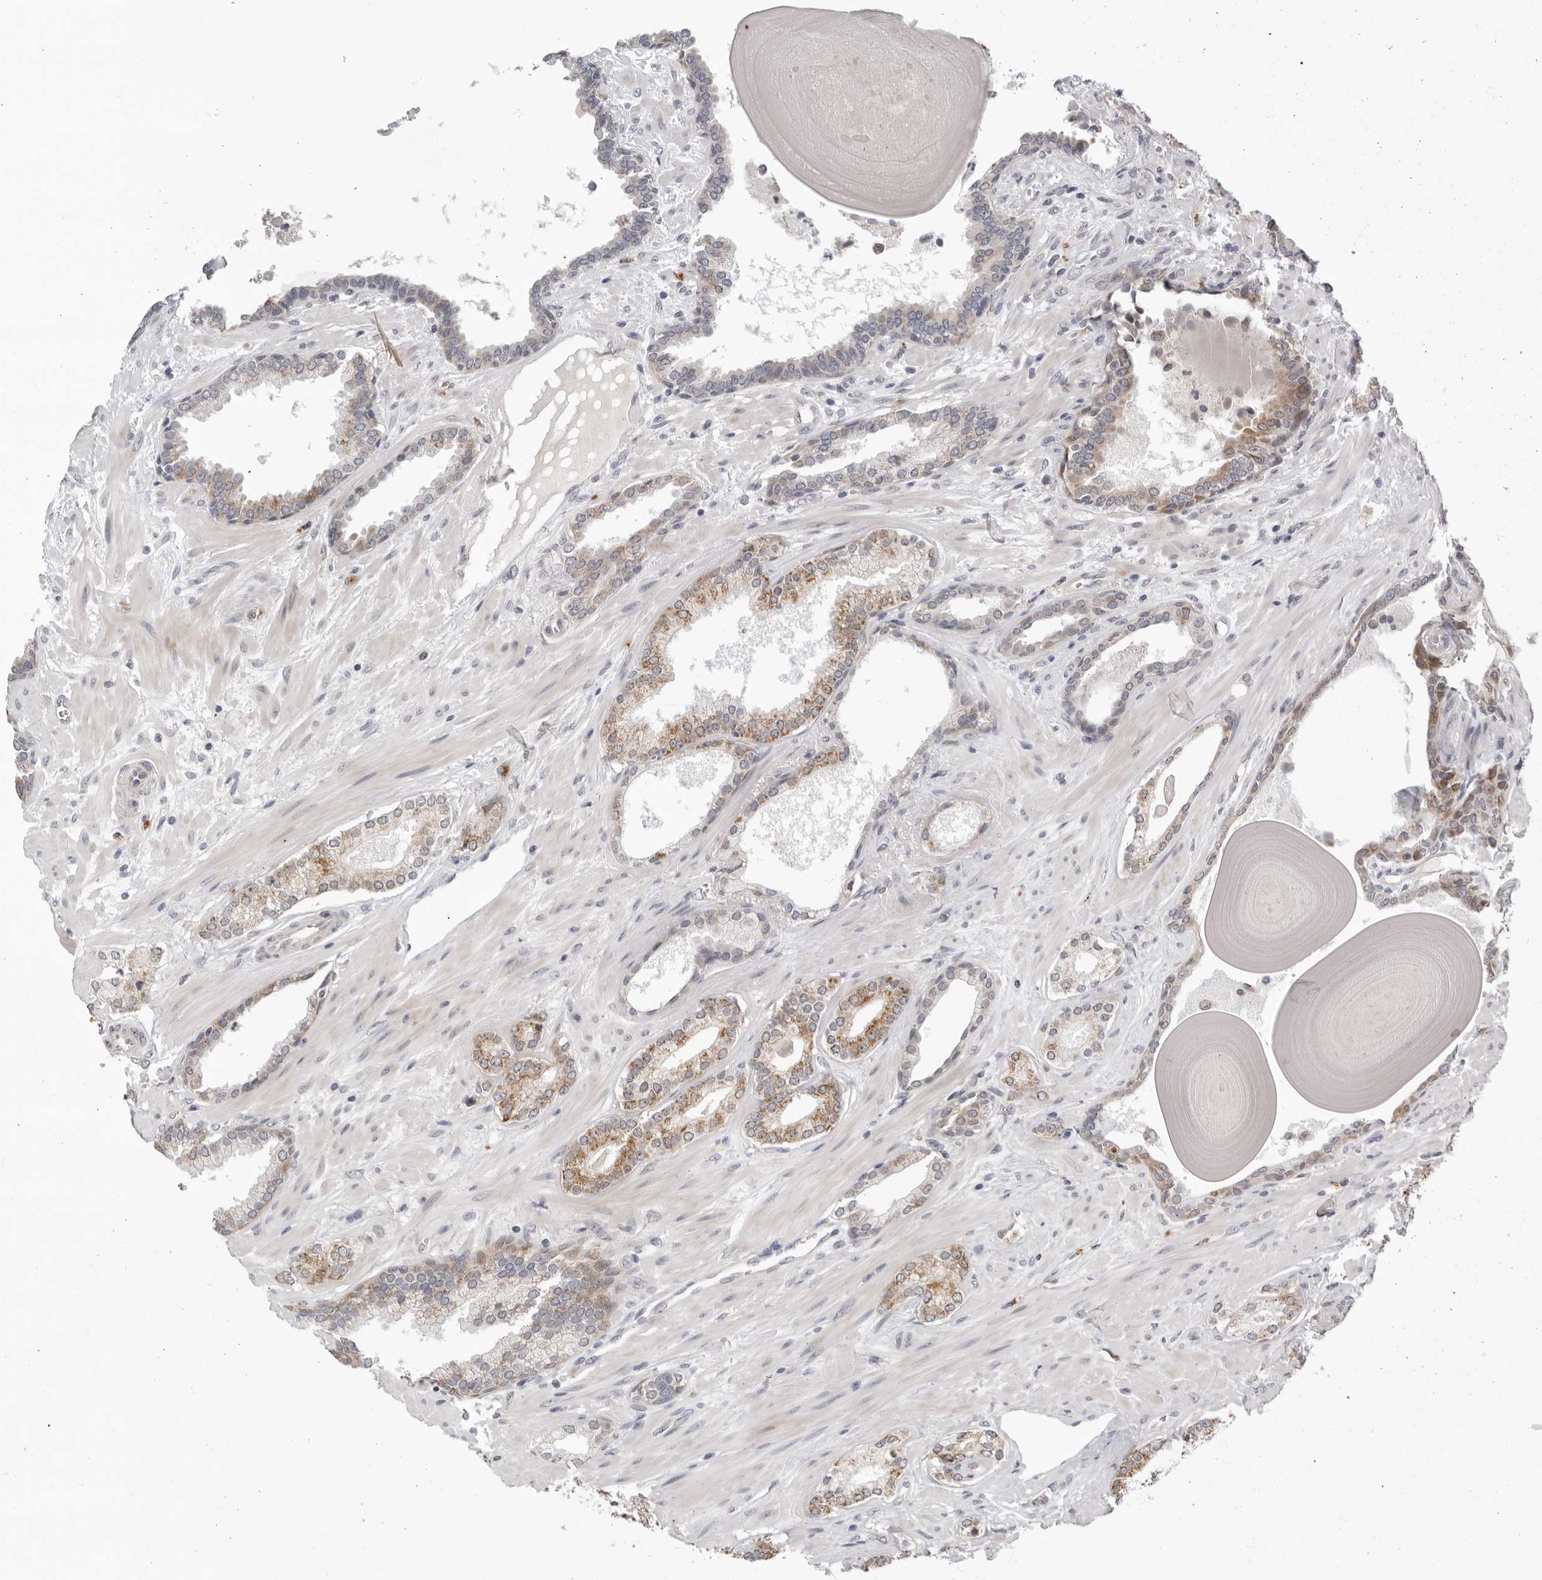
{"staining": {"intensity": "moderate", "quantity": "25%-75%", "location": "cytoplasmic/membranous"}, "tissue": "prostate cancer", "cell_type": "Tumor cells", "image_type": "cancer", "snomed": [{"axis": "morphology", "description": "Adenocarcinoma, Low grade"}, {"axis": "topography", "description": "Prostate"}], "caption": "Protein analysis of prostate cancer tissue demonstrates moderate cytoplasmic/membranous positivity in approximately 25%-75% of tumor cells.", "gene": "CPT2", "patient": {"sex": "male", "age": 70}}